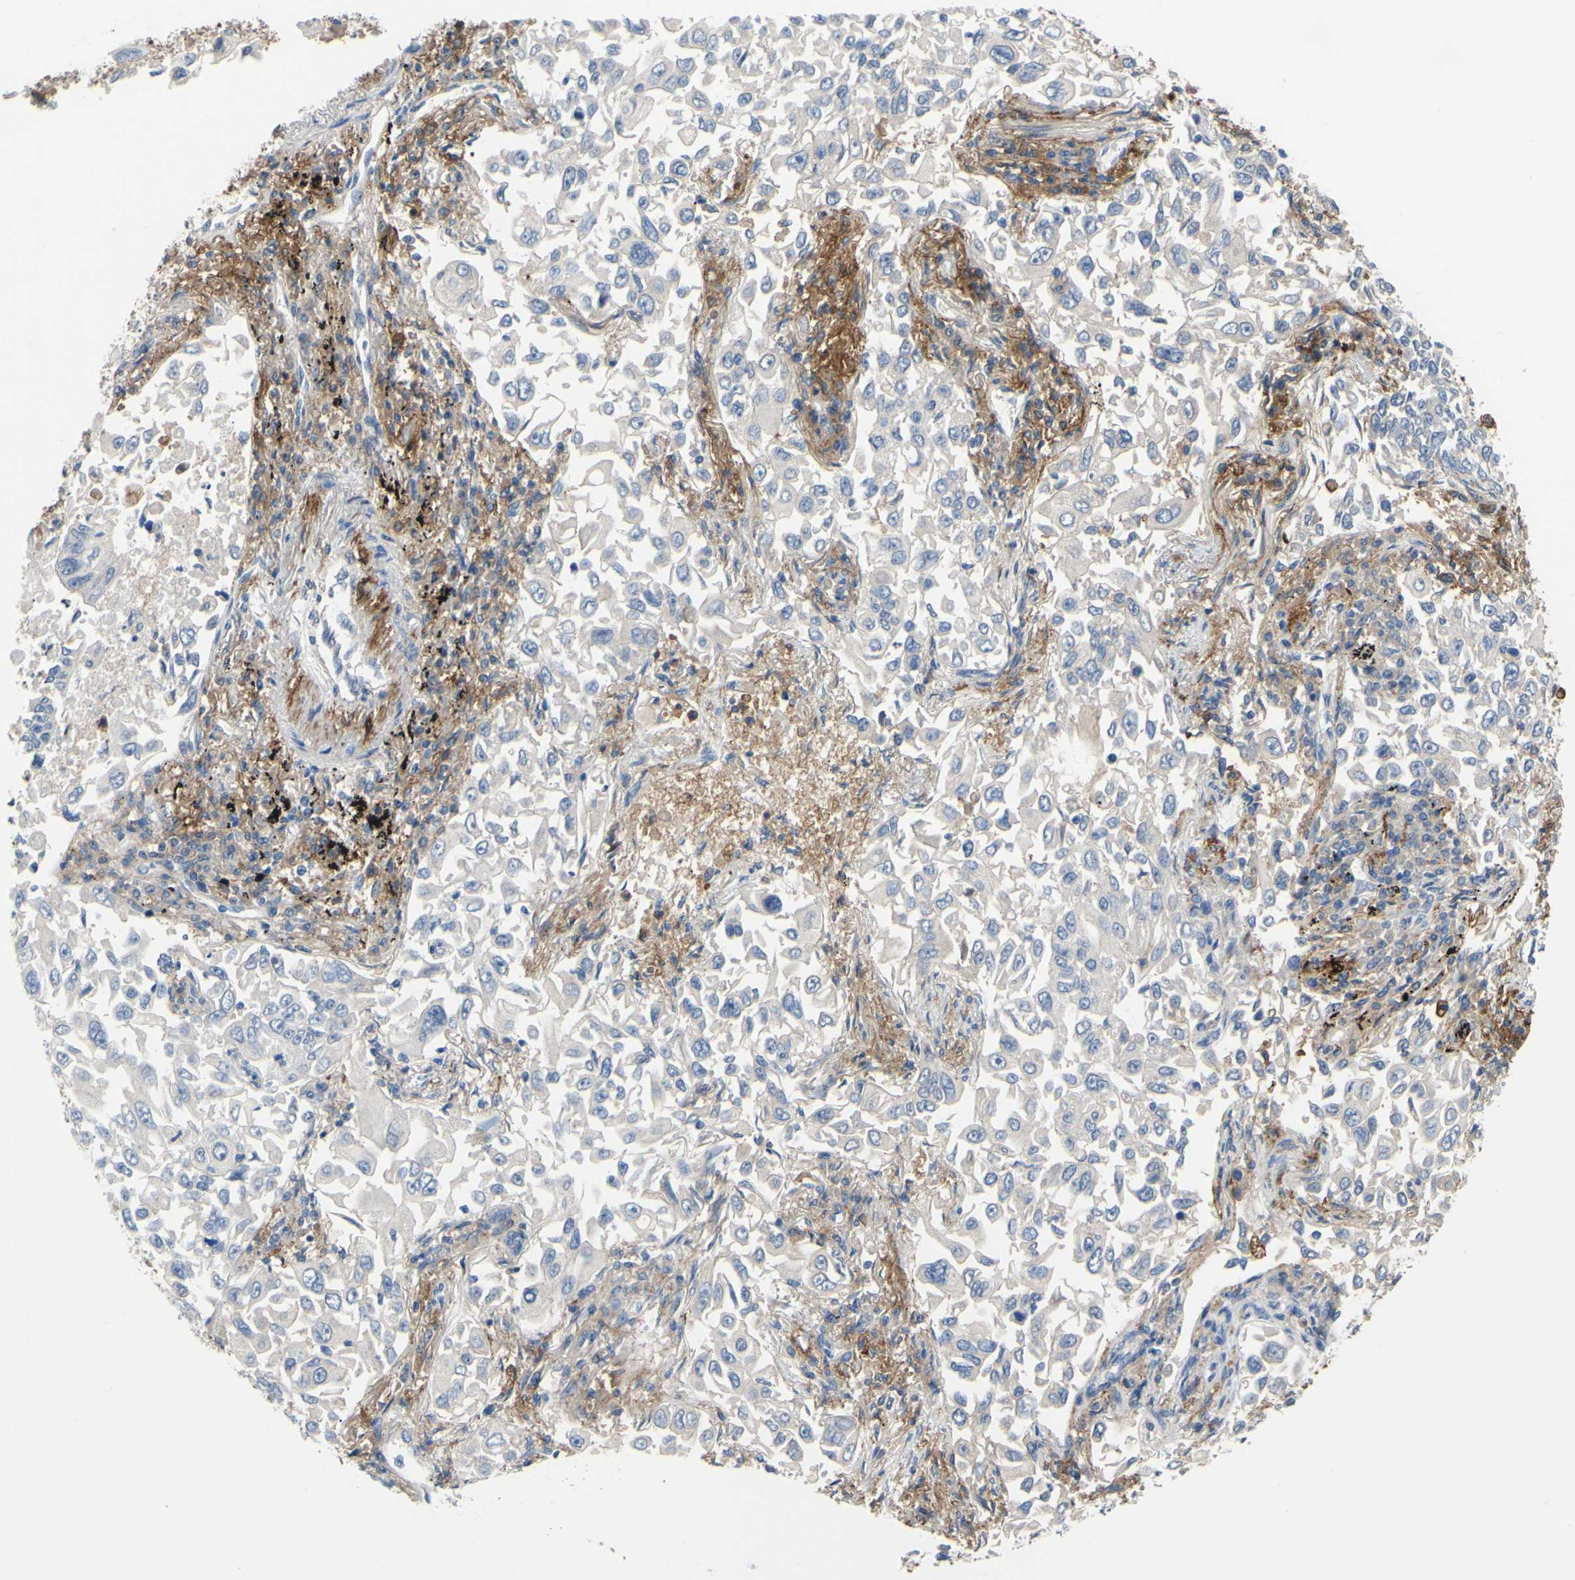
{"staining": {"intensity": "negative", "quantity": "none", "location": "none"}, "tissue": "lung cancer", "cell_type": "Tumor cells", "image_type": "cancer", "snomed": [{"axis": "morphology", "description": "Adenocarcinoma, NOS"}, {"axis": "topography", "description": "Lung"}], "caption": "Tumor cells show no significant protein positivity in lung cancer.", "gene": "FCGR2A", "patient": {"sex": "male", "age": 84}}